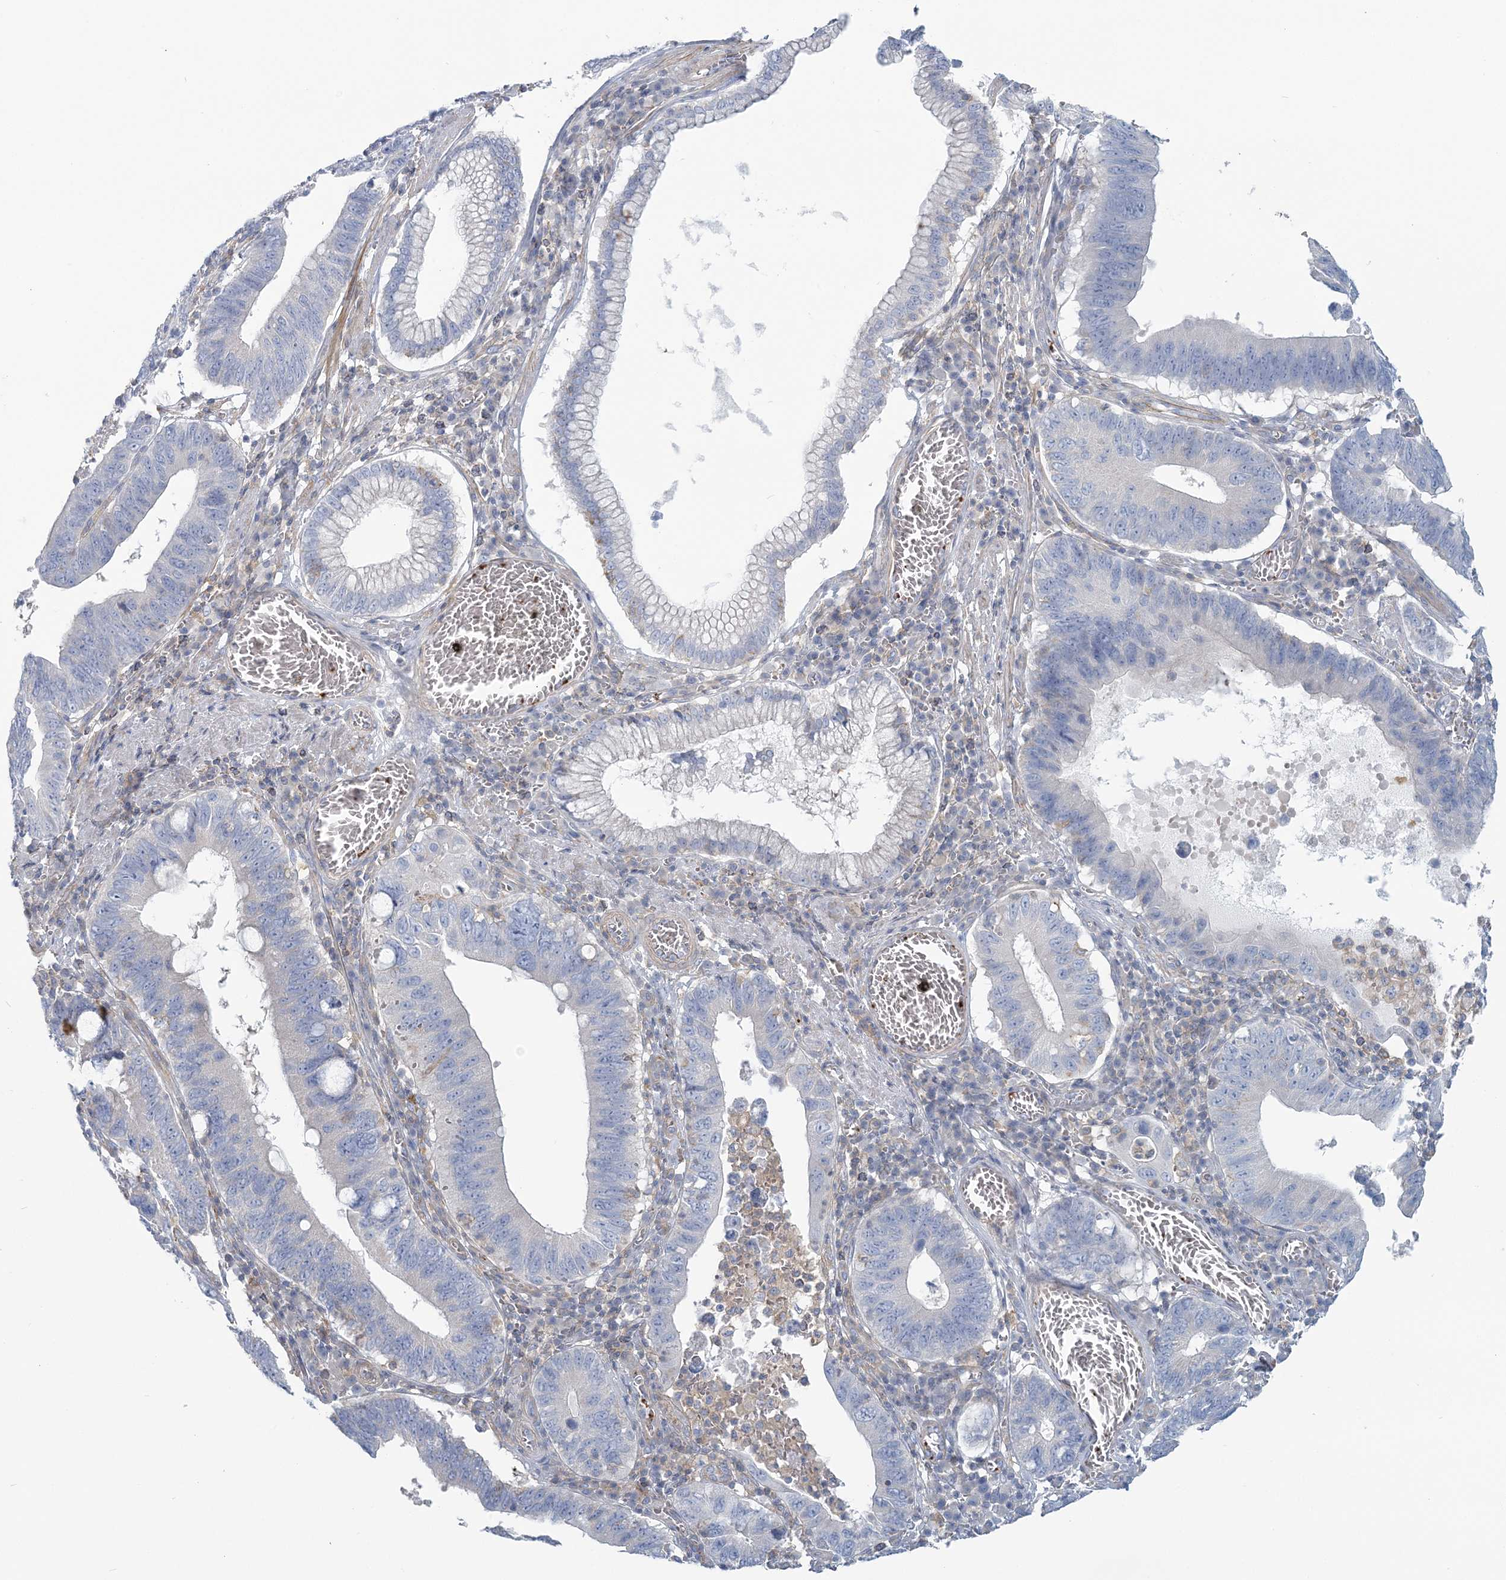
{"staining": {"intensity": "negative", "quantity": "none", "location": "none"}, "tissue": "stomach cancer", "cell_type": "Tumor cells", "image_type": "cancer", "snomed": [{"axis": "morphology", "description": "Adenocarcinoma, NOS"}, {"axis": "topography", "description": "Stomach"}, {"axis": "topography", "description": "Gastric cardia"}], "caption": "Stomach cancer was stained to show a protein in brown. There is no significant staining in tumor cells.", "gene": "CUEDC2", "patient": {"sex": "male", "age": 59}}